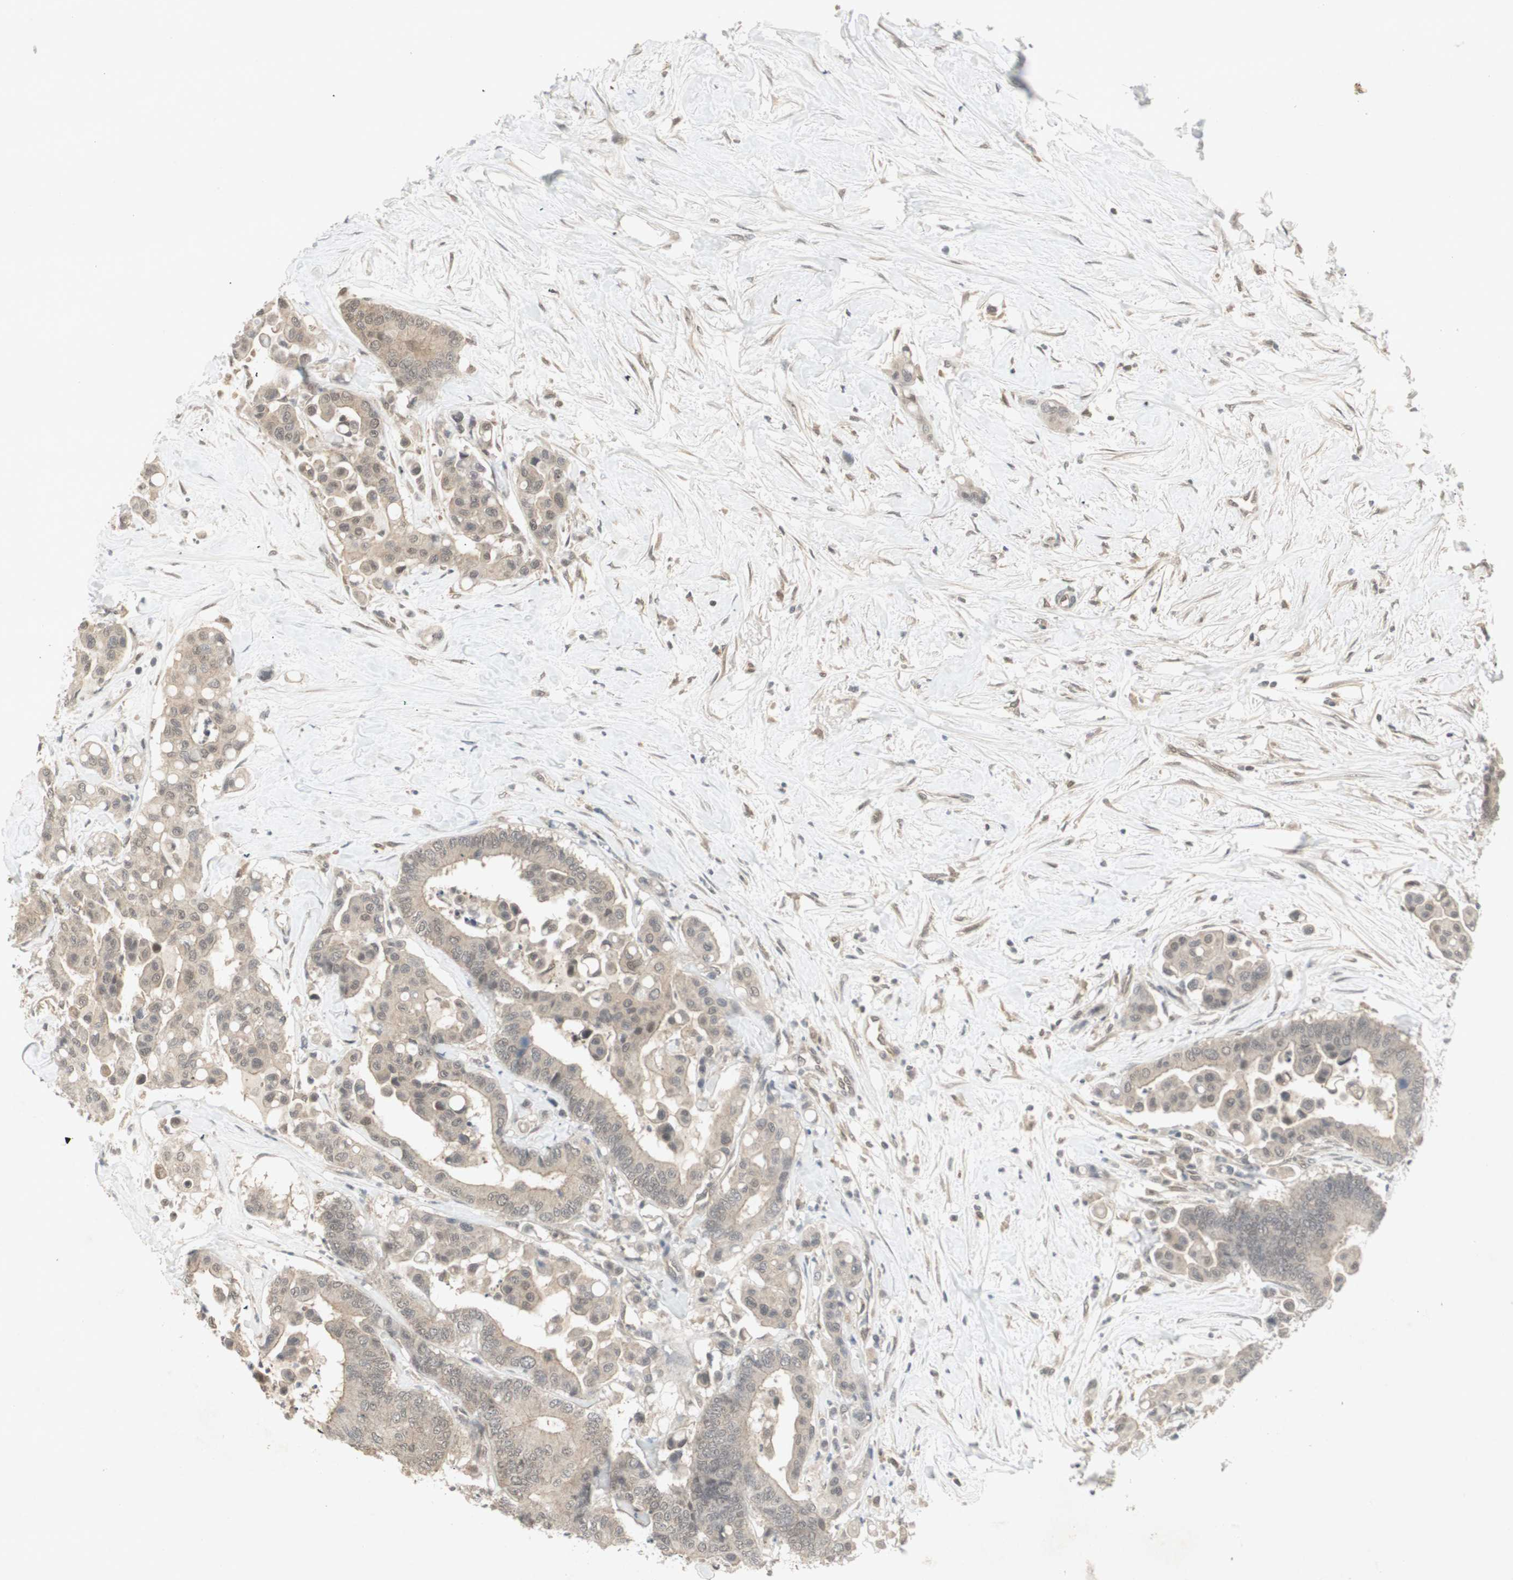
{"staining": {"intensity": "weak", "quantity": "25%-75%", "location": "cytoplasmic/membranous"}, "tissue": "colorectal cancer", "cell_type": "Tumor cells", "image_type": "cancer", "snomed": [{"axis": "morphology", "description": "Normal tissue, NOS"}, {"axis": "morphology", "description": "Adenocarcinoma, NOS"}, {"axis": "topography", "description": "Colon"}], "caption": "Immunohistochemistry of colorectal cancer displays low levels of weak cytoplasmic/membranous positivity in about 25%-75% of tumor cells.", "gene": "PTPA", "patient": {"sex": "male", "age": 82}}